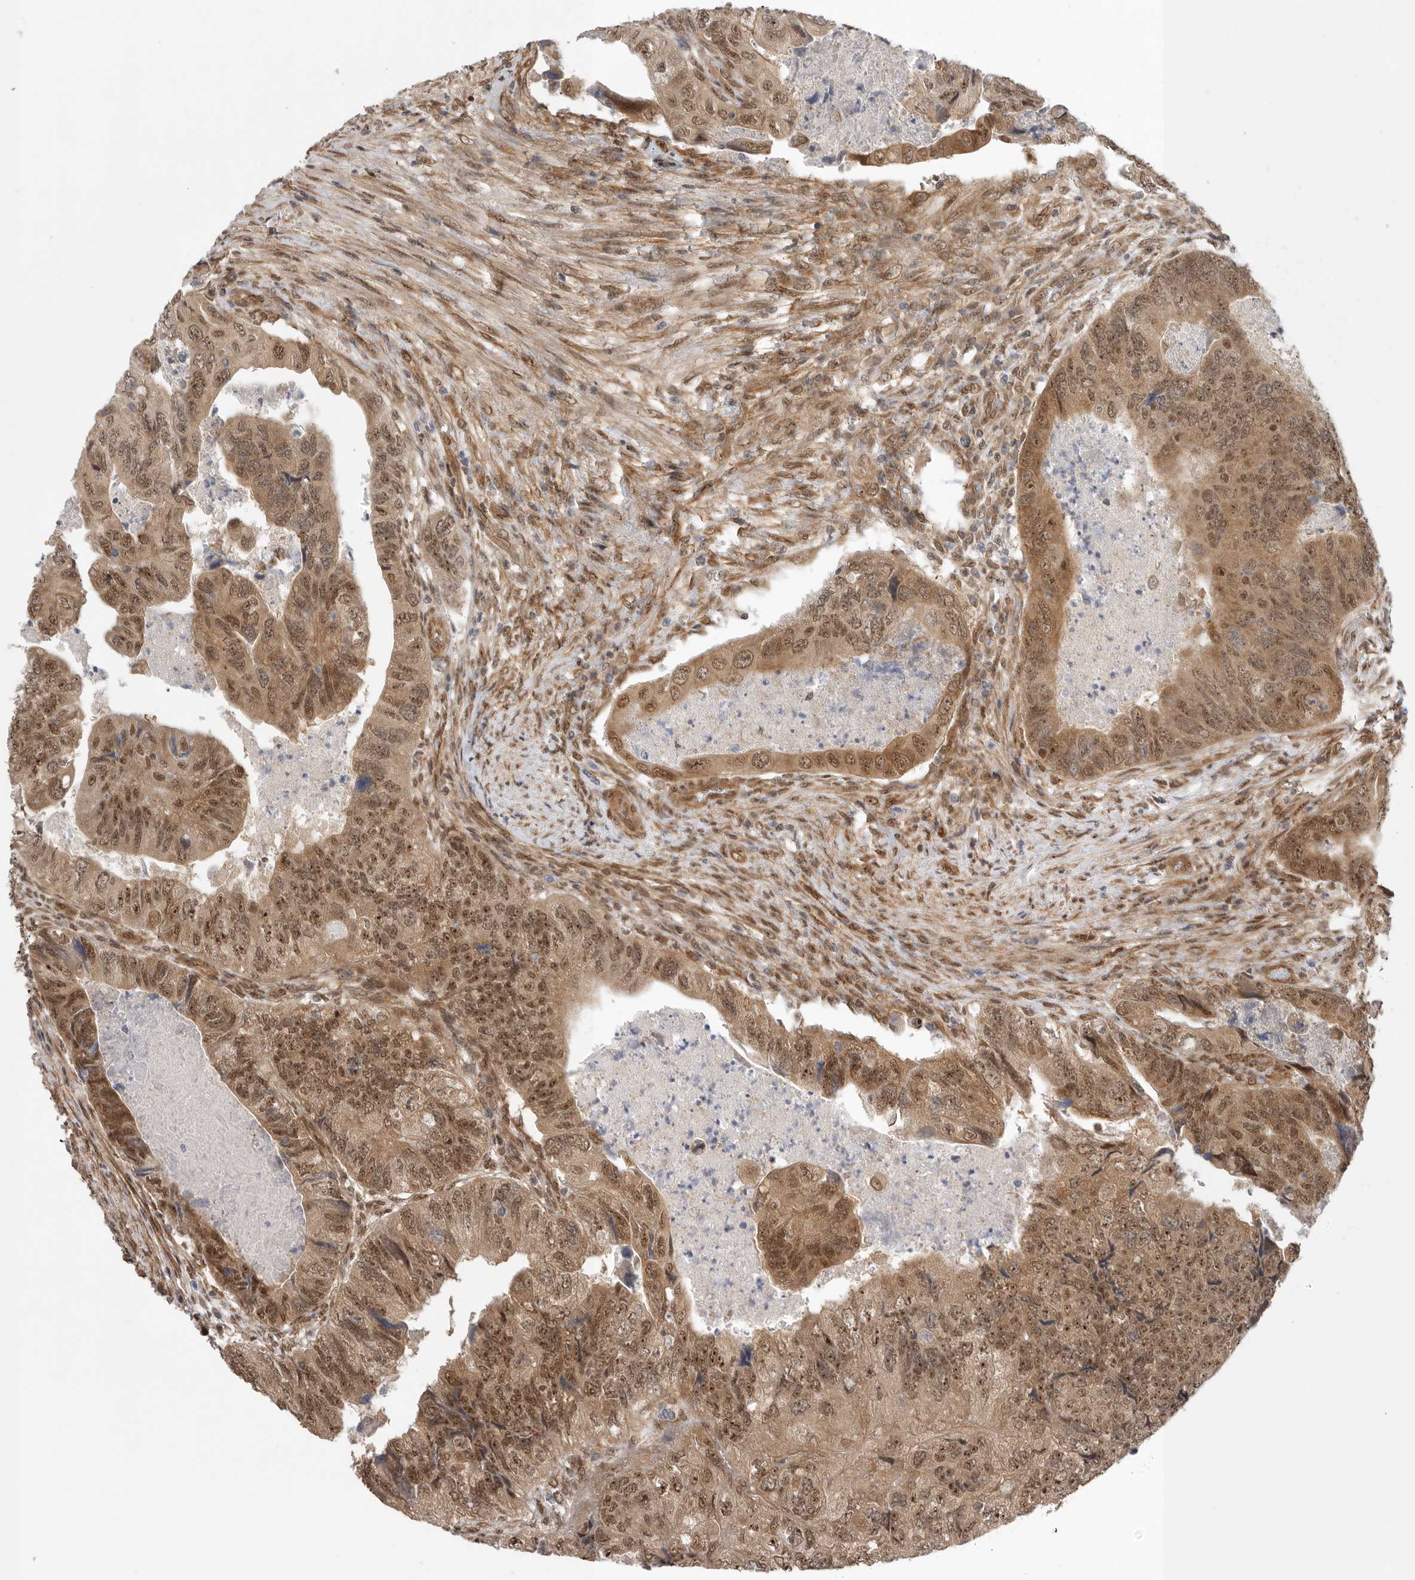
{"staining": {"intensity": "moderate", "quantity": ">75%", "location": "cytoplasmic/membranous,nuclear"}, "tissue": "colorectal cancer", "cell_type": "Tumor cells", "image_type": "cancer", "snomed": [{"axis": "morphology", "description": "Adenocarcinoma, NOS"}, {"axis": "topography", "description": "Rectum"}], "caption": "This is a micrograph of immunohistochemistry (IHC) staining of colorectal cancer (adenocarcinoma), which shows moderate expression in the cytoplasmic/membranous and nuclear of tumor cells.", "gene": "VPS50", "patient": {"sex": "male", "age": 63}}